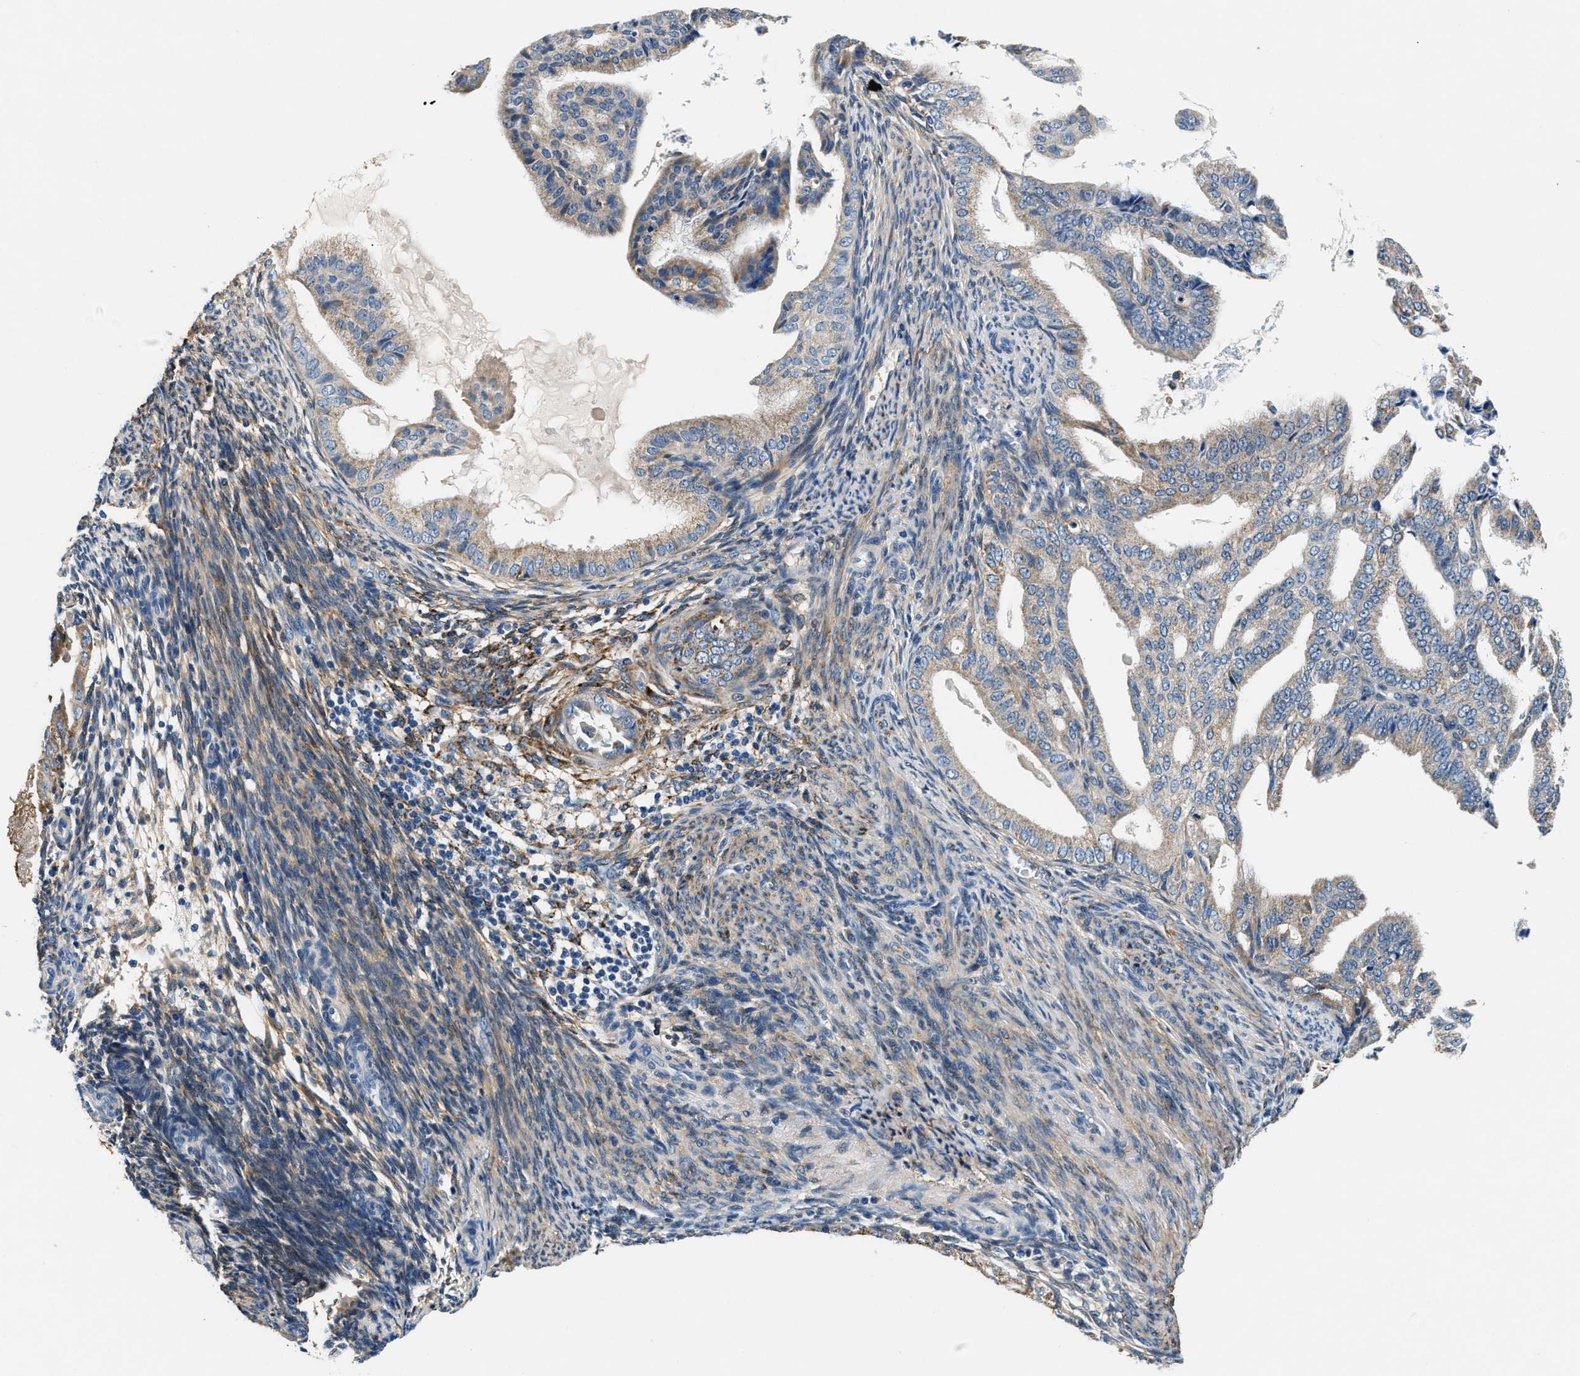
{"staining": {"intensity": "weak", "quantity": "<25%", "location": "cytoplasmic/membranous"}, "tissue": "endometrial cancer", "cell_type": "Tumor cells", "image_type": "cancer", "snomed": [{"axis": "morphology", "description": "Adenocarcinoma, NOS"}, {"axis": "topography", "description": "Endometrium"}], "caption": "Tumor cells are negative for brown protein staining in adenocarcinoma (endometrial).", "gene": "PRTFDC1", "patient": {"sex": "female", "age": 58}}